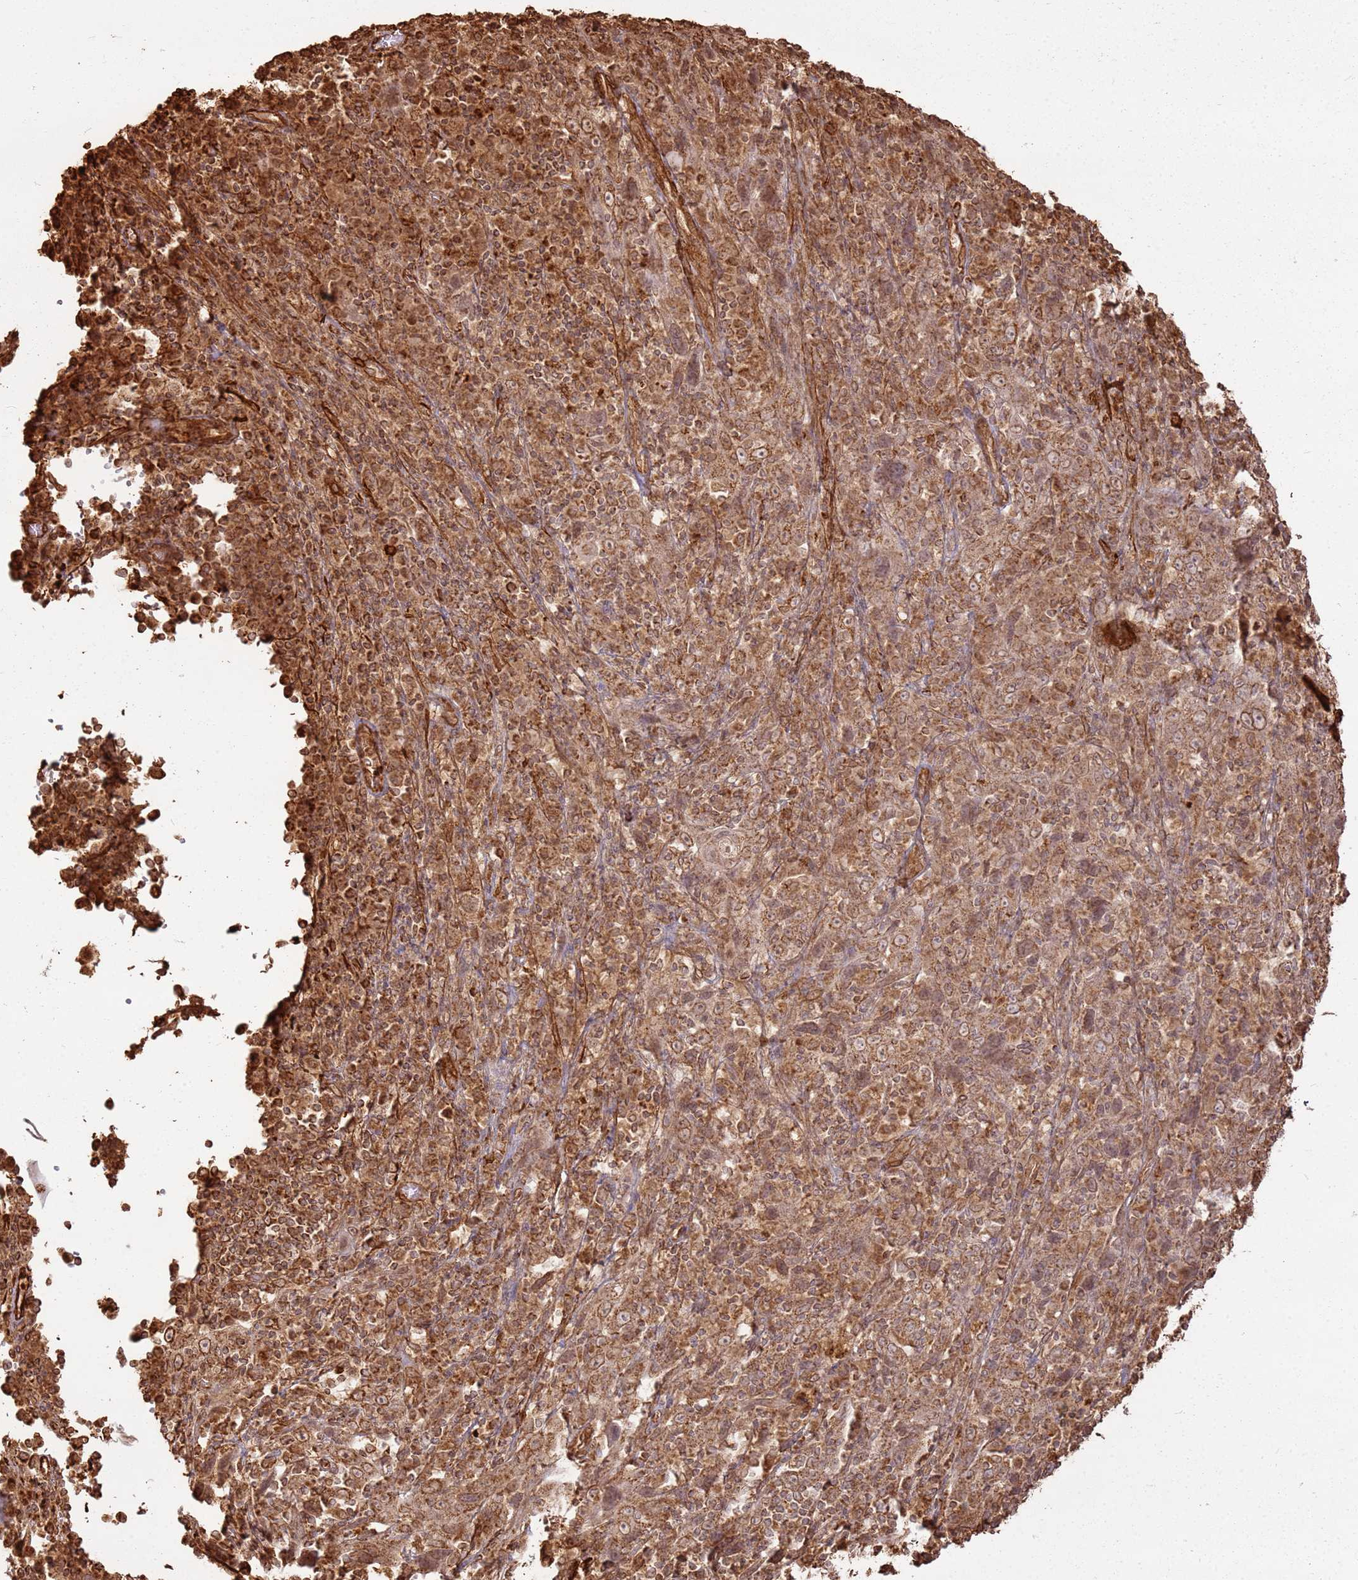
{"staining": {"intensity": "moderate", "quantity": ">75%", "location": "cytoplasmic/membranous"}, "tissue": "cervical cancer", "cell_type": "Tumor cells", "image_type": "cancer", "snomed": [{"axis": "morphology", "description": "Squamous cell carcinoma, NOS"}, {"axis": "topography", "description": "Cervix"}], "caption": "Immunohistochemistry (IHC) photomicrograph of human cervical cancer stained for a protein (brown), which displays medium levels of moderate cytoplasmic/membranous positivity in approximately >75% of tumor cells.", "gene": "DDX59", "patient": {"sex": "female", "age": 46}}